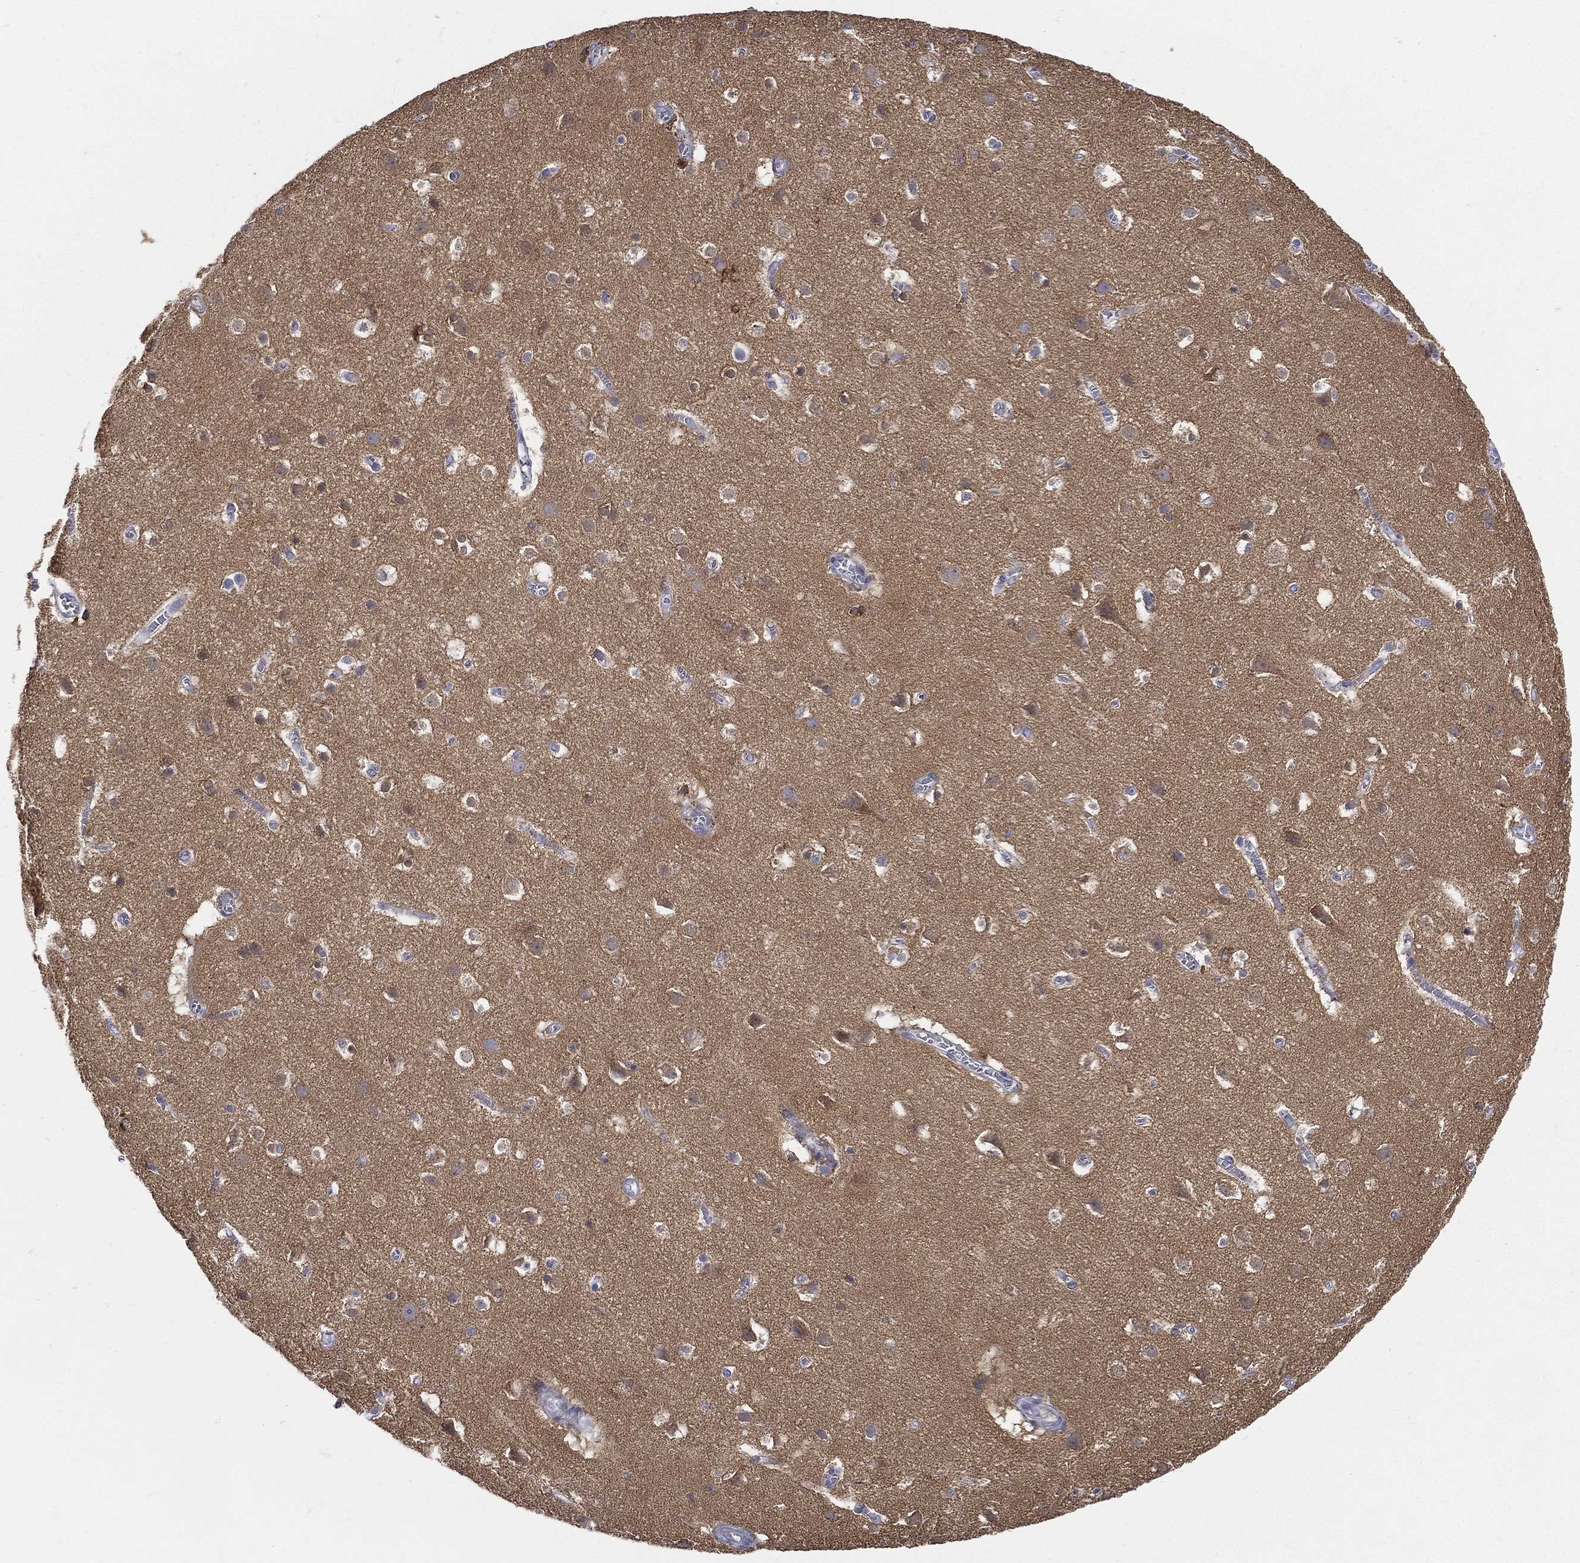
{"staining": {"intensity": "negative", "quantity": "none", "location": "none"}, "tissue": "cerebral cortex", "cell_type": "Endothelial cells", "image_type": "normal", "snomed": [{"axis": "morphology", "description": "Normal tissue, NOS"}, {"axis": "topography", "description": "Cerebral cortex"}], "caption": "Human cerebral cortex stained for a protein using IHC exhibits no expression in endothelial cells.", "gene": "PWWP3A", "patient": {"sex": "male", "age": 59}}